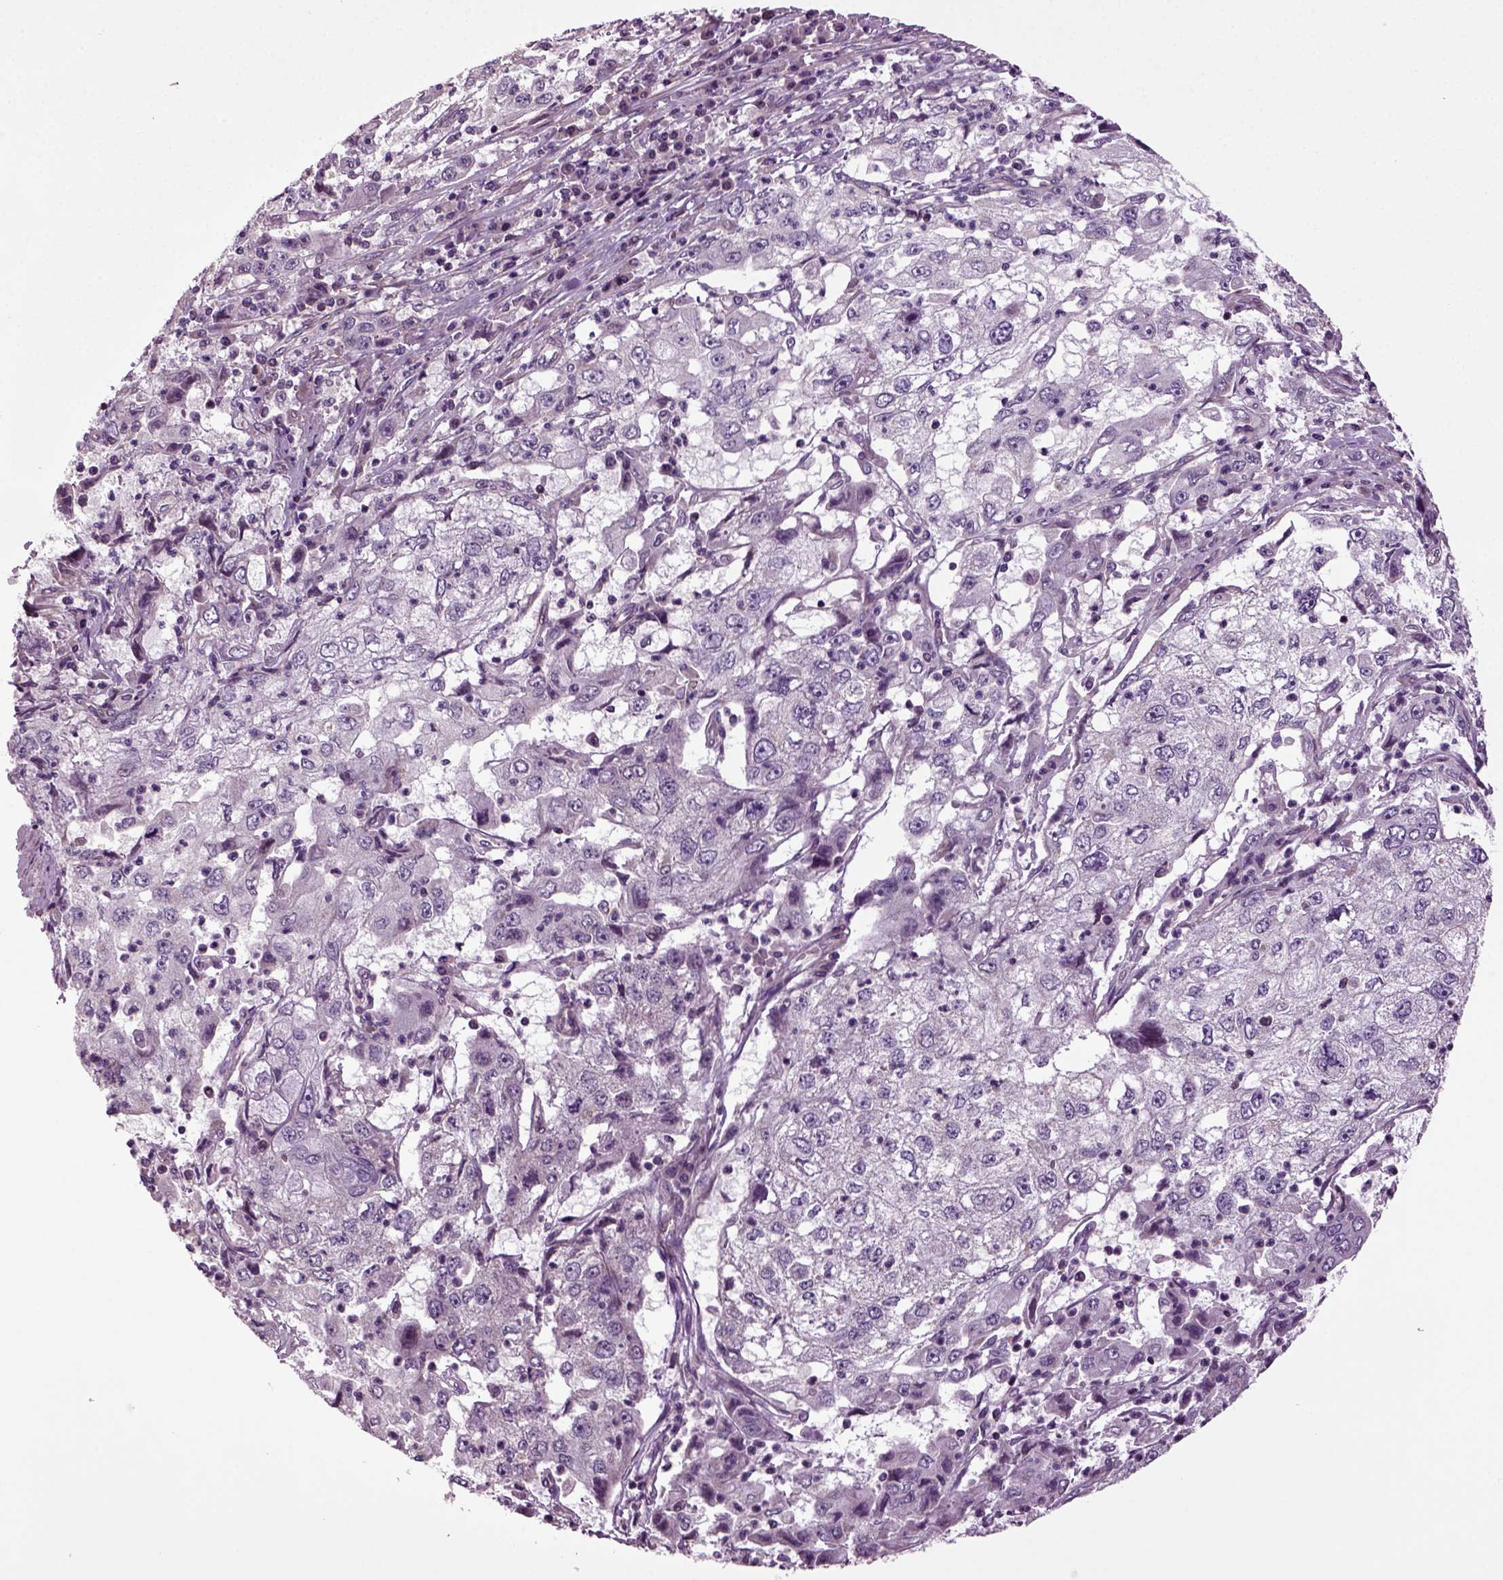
{"staining": {"intensity": "negative", "quantity": "none", "location": "none"}, "tissue": "cervical cancer", "cell_type": "Tumor cells", "image_type": "cancer", "snomed": [{"axis": "morphology", "description": "Squamous cell carcinoma, NOS"}, {"axis": "topography", "description": "Cervix"}], "caption": "This is an immunohistochemistry micrograph of human cervical cancer (squamous cell carcinoma). There is no expression in tumor cells.", "gene": "HAGHL", "patient": {"sex": "female", "age": 36}}